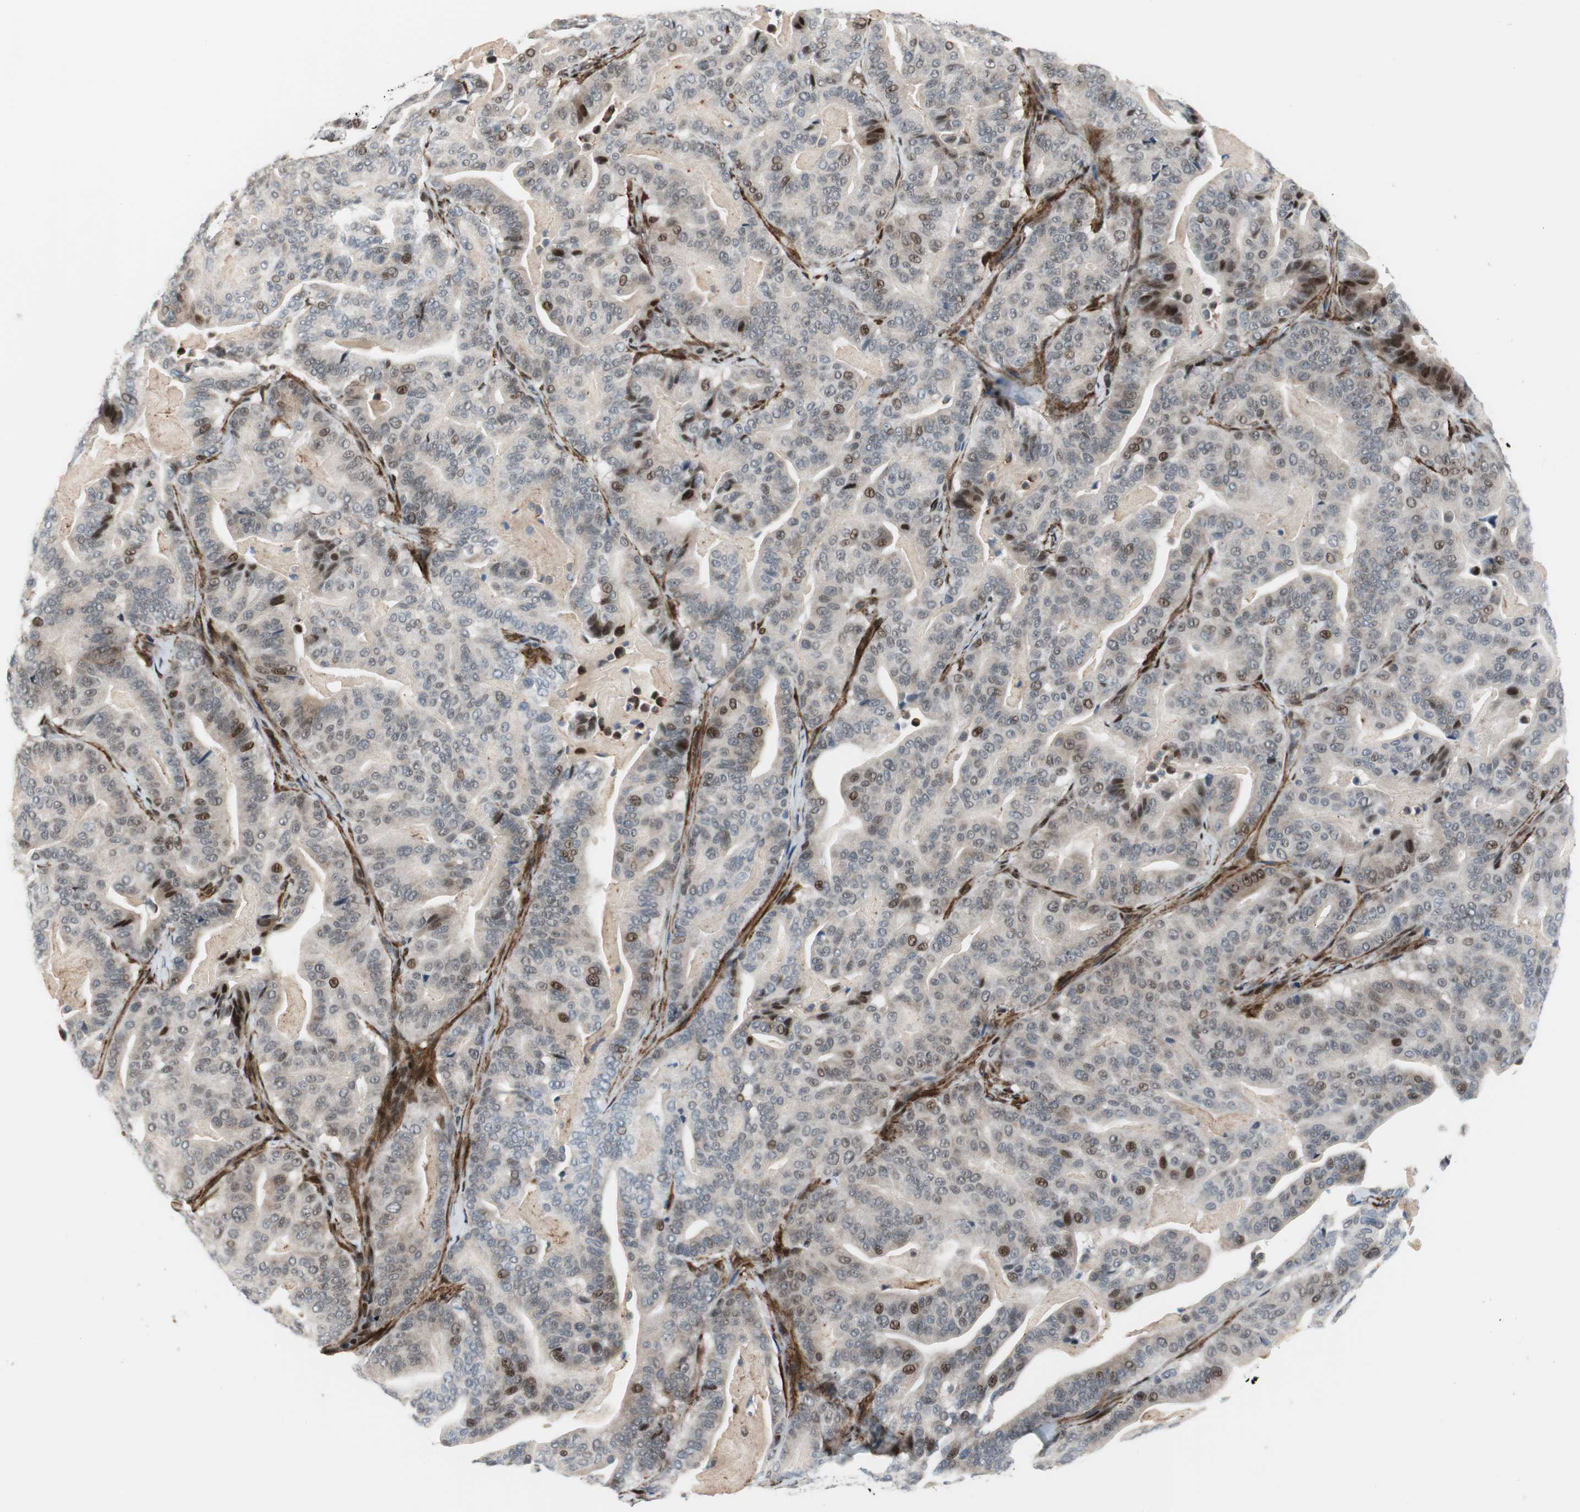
{"staining": {"intensity": "moderate", "quantity": "<25%", "location": "nuclear"}, "tissue": "pancreatic cancer", "cell_type": "Tumor cells", "image_type": "cancer", "snomed": [{"axis": "morphology", "description": "Adenocarcinoma, NOS"}, {"axis": "topography", "description": "Pancreas"}], "caption": "Tumor cells exhibit low levels of moderate nuclear expression in approximately <25% of cells in human pancreatic cancer (adenocarcinoma). The staining was performed using DAB (3,3'-diaminobenzidine), with brown indicating positive protein expression. Nuclei are stained blue with hematoxylin.", "gene": "FBXO44", "patient": {"sex": "male", "age": 63}}